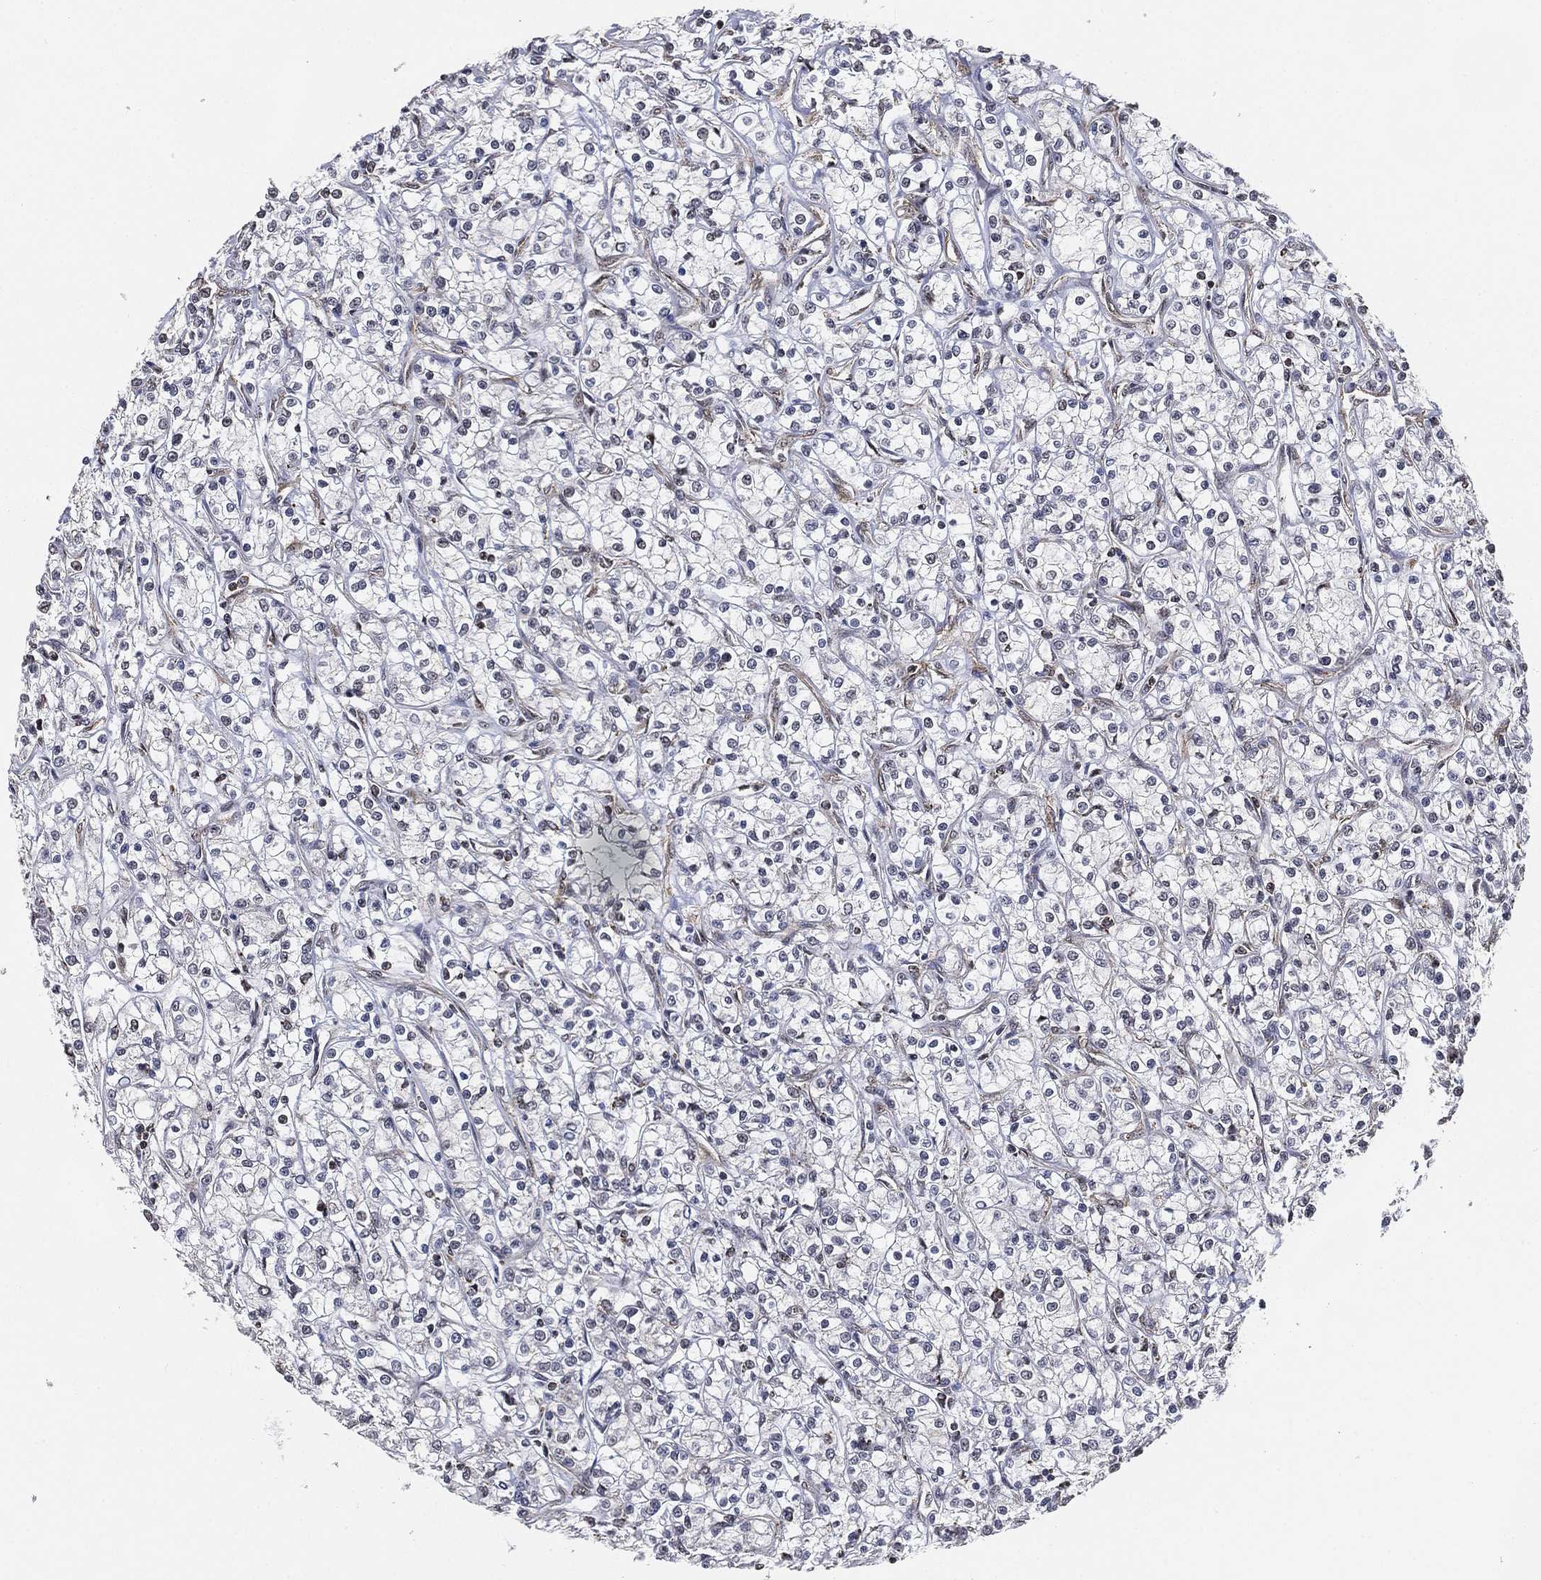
{"staining": {"intensity": "negative", "quantity": "none", "location": "none"}, "tissue": "renal cancer", "cell_type": "Tumor cells", "image_type": "cancer", "snomed": [{"axis": "morphology", "description": "Adenocarcinoma, NOS"}, {"axis": "topography", "description": "Kidney"}], "caption": "Renal cancer was stained to show a protein in brown. There is no significant expression in tumor cells.", "gene": "RSRC2", "patient": {"sex": "female", "age": 59}}